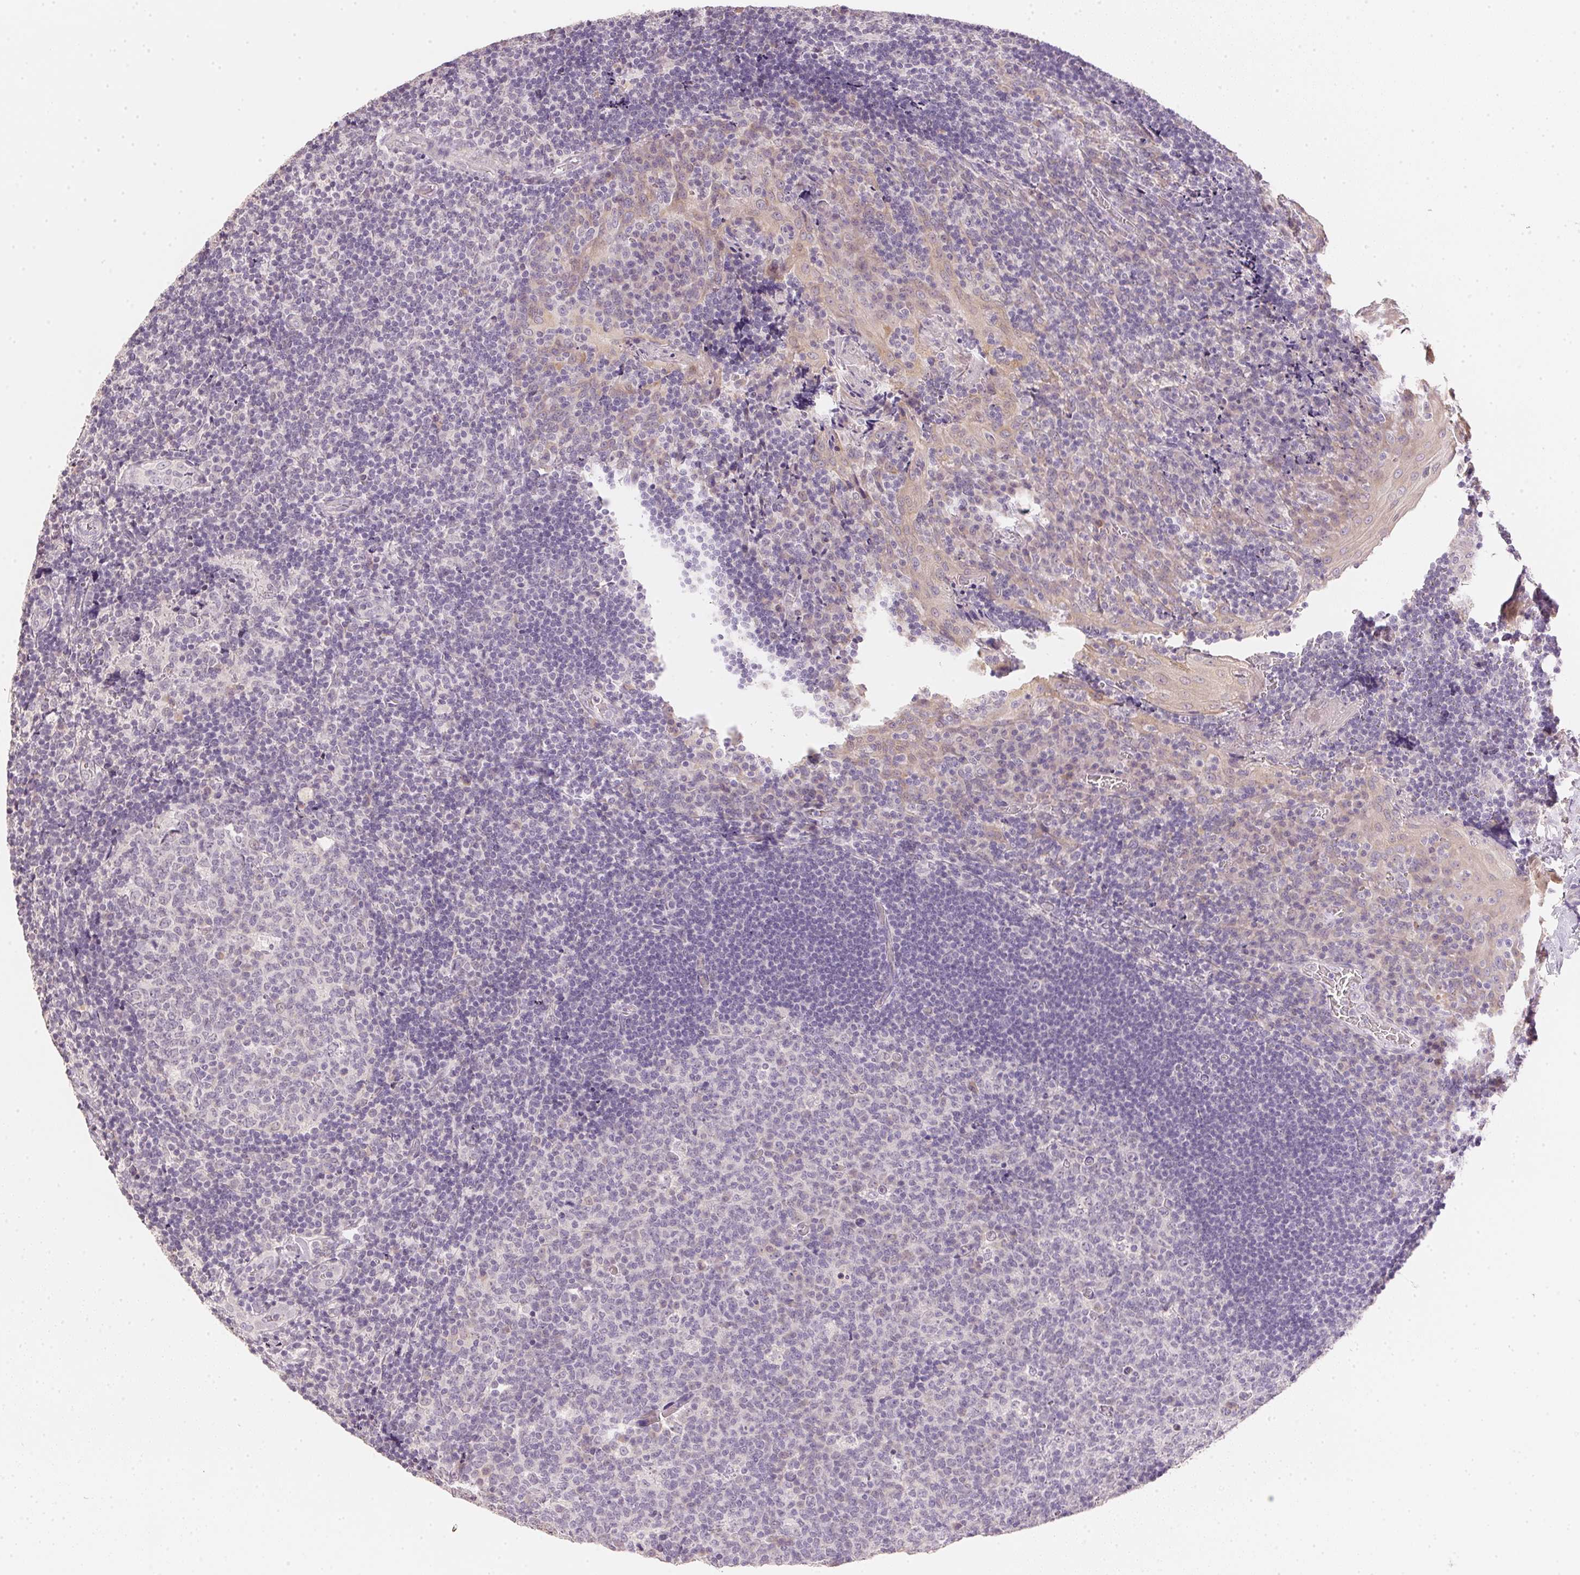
{"staining": {"intensity": "negative", "quantity": "none", "location": "none"}, "tissue": "tonsil", "cell_type": "Germinal center cells", "image_type": "normal", "snomed": [{"axis": "morphology", "description": "Normal tissue, NOS"}, {"axis": "topography", "description": "Tonsil"}], "caption": "This is a histopathology image of IHC staining of normal tonsil, which shows no staining in germinal center cells.", "gene": "DHCR24", "patient": {"sex": "male", "age": 17}}